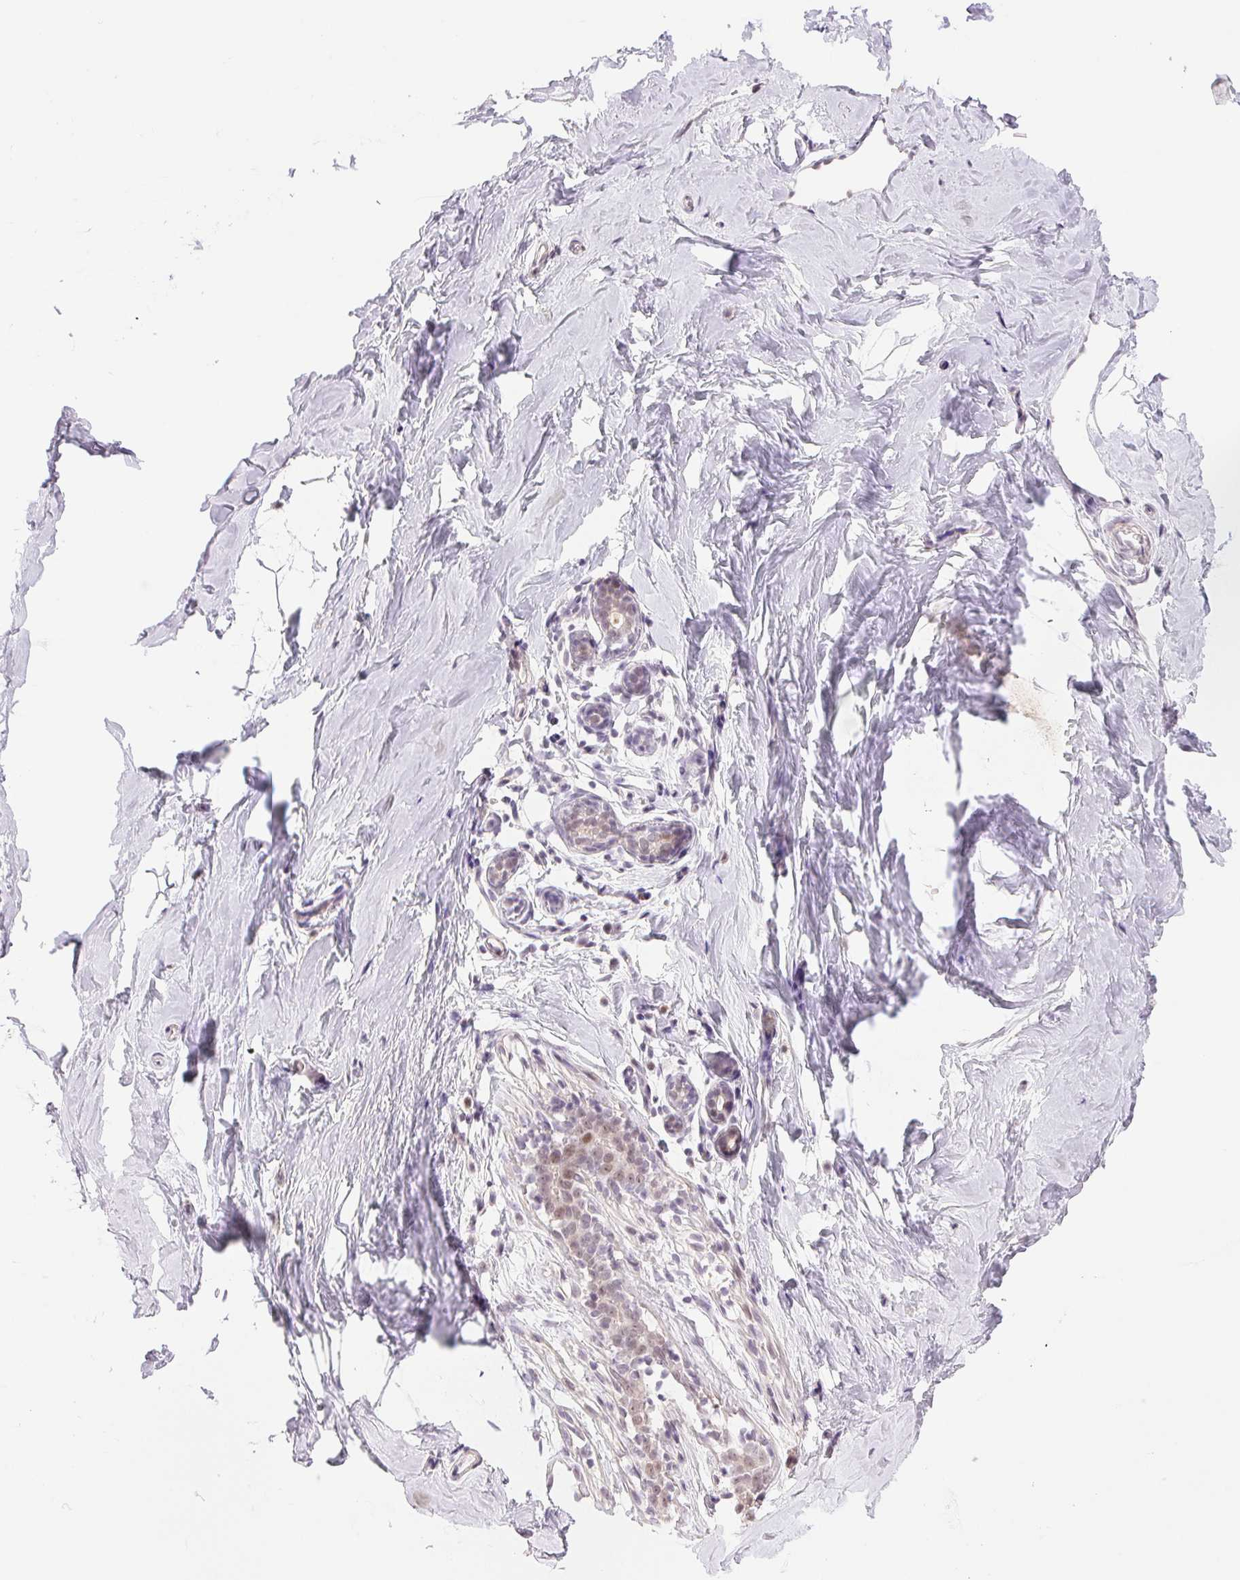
{"staining": {"intensity": "negative", "quantity": "none", "location": "none"}, "tissue": "breast", "cell_type": "Adipocytes", "image_type": "normal", "snomed": [{"axis": "morphology", "description": "Normal tissue, NOS"}, {"axis": "topography", "description": "Breast"}], "caption": "IHC photomicrograph of unremarkable human breast stained for a protein (brown), which displays no positivity in adipocytes.", "gene": "GRHL3", "patient": {"sex": "female", "age": 32}}